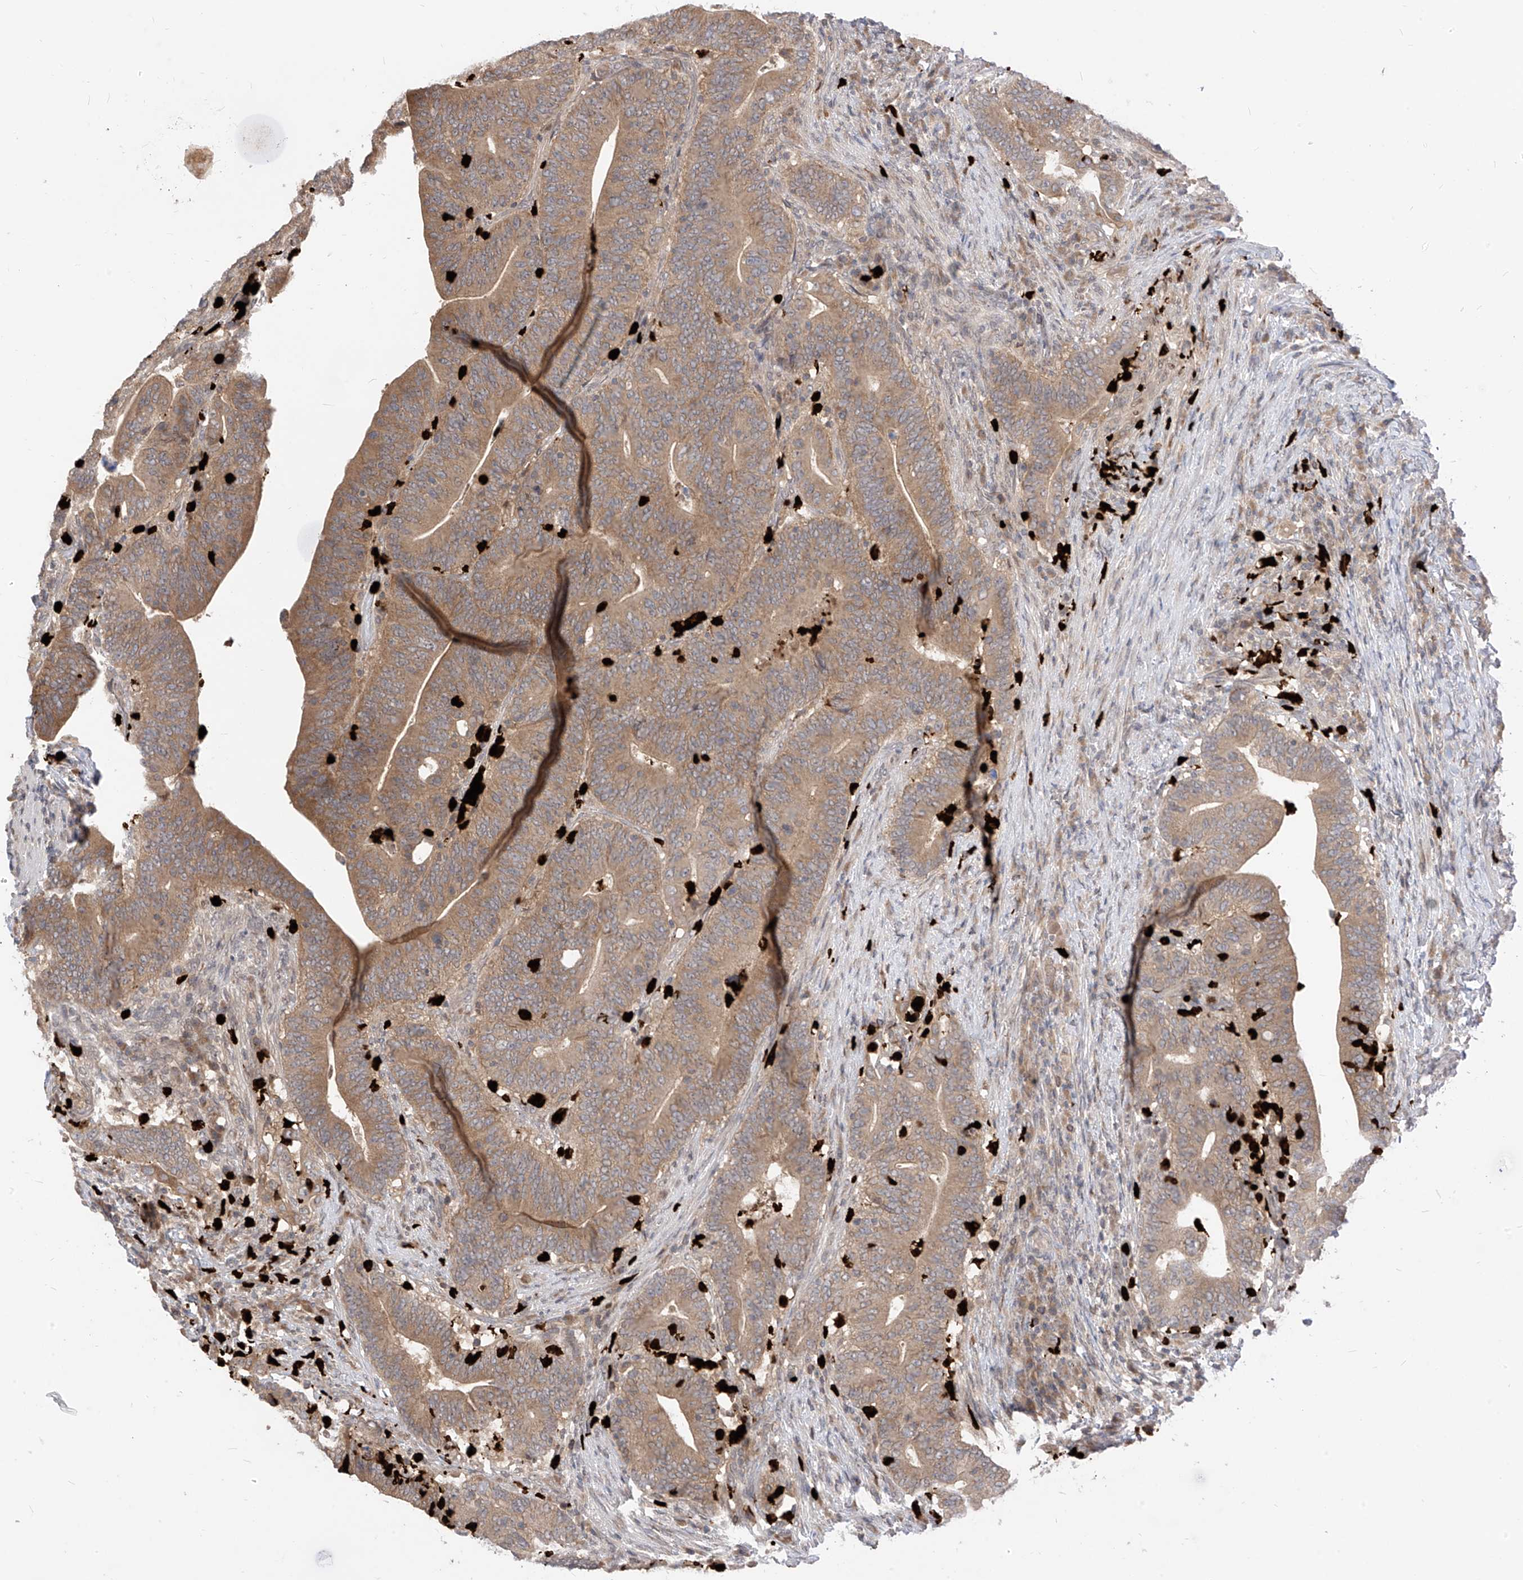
{"staining": {"intensity": "moderate", "quantity": ">75%", "location": "cytoplasmic/membranous"}, "tissue": "colorectal cancer", "cell_type": "Tumor cells", "image_type": "cancer", "snomed": [{"axis": "morphology", "description": "Adenocarcinoma, NOS"}, {"axis": "topography", "description": "Colon"}], "caption": "Immunohistochemical staining of adenocarcinoma (colorectal) reveals medium levels of moderate cytoplasmic/membranous protein positivity in approximately >75% of tumor cells. (DAB = brown stain, brightfield microscopy at high magnification).", "gene": "CNKSR1", "patient": {"sex": "female", "age": 66}}